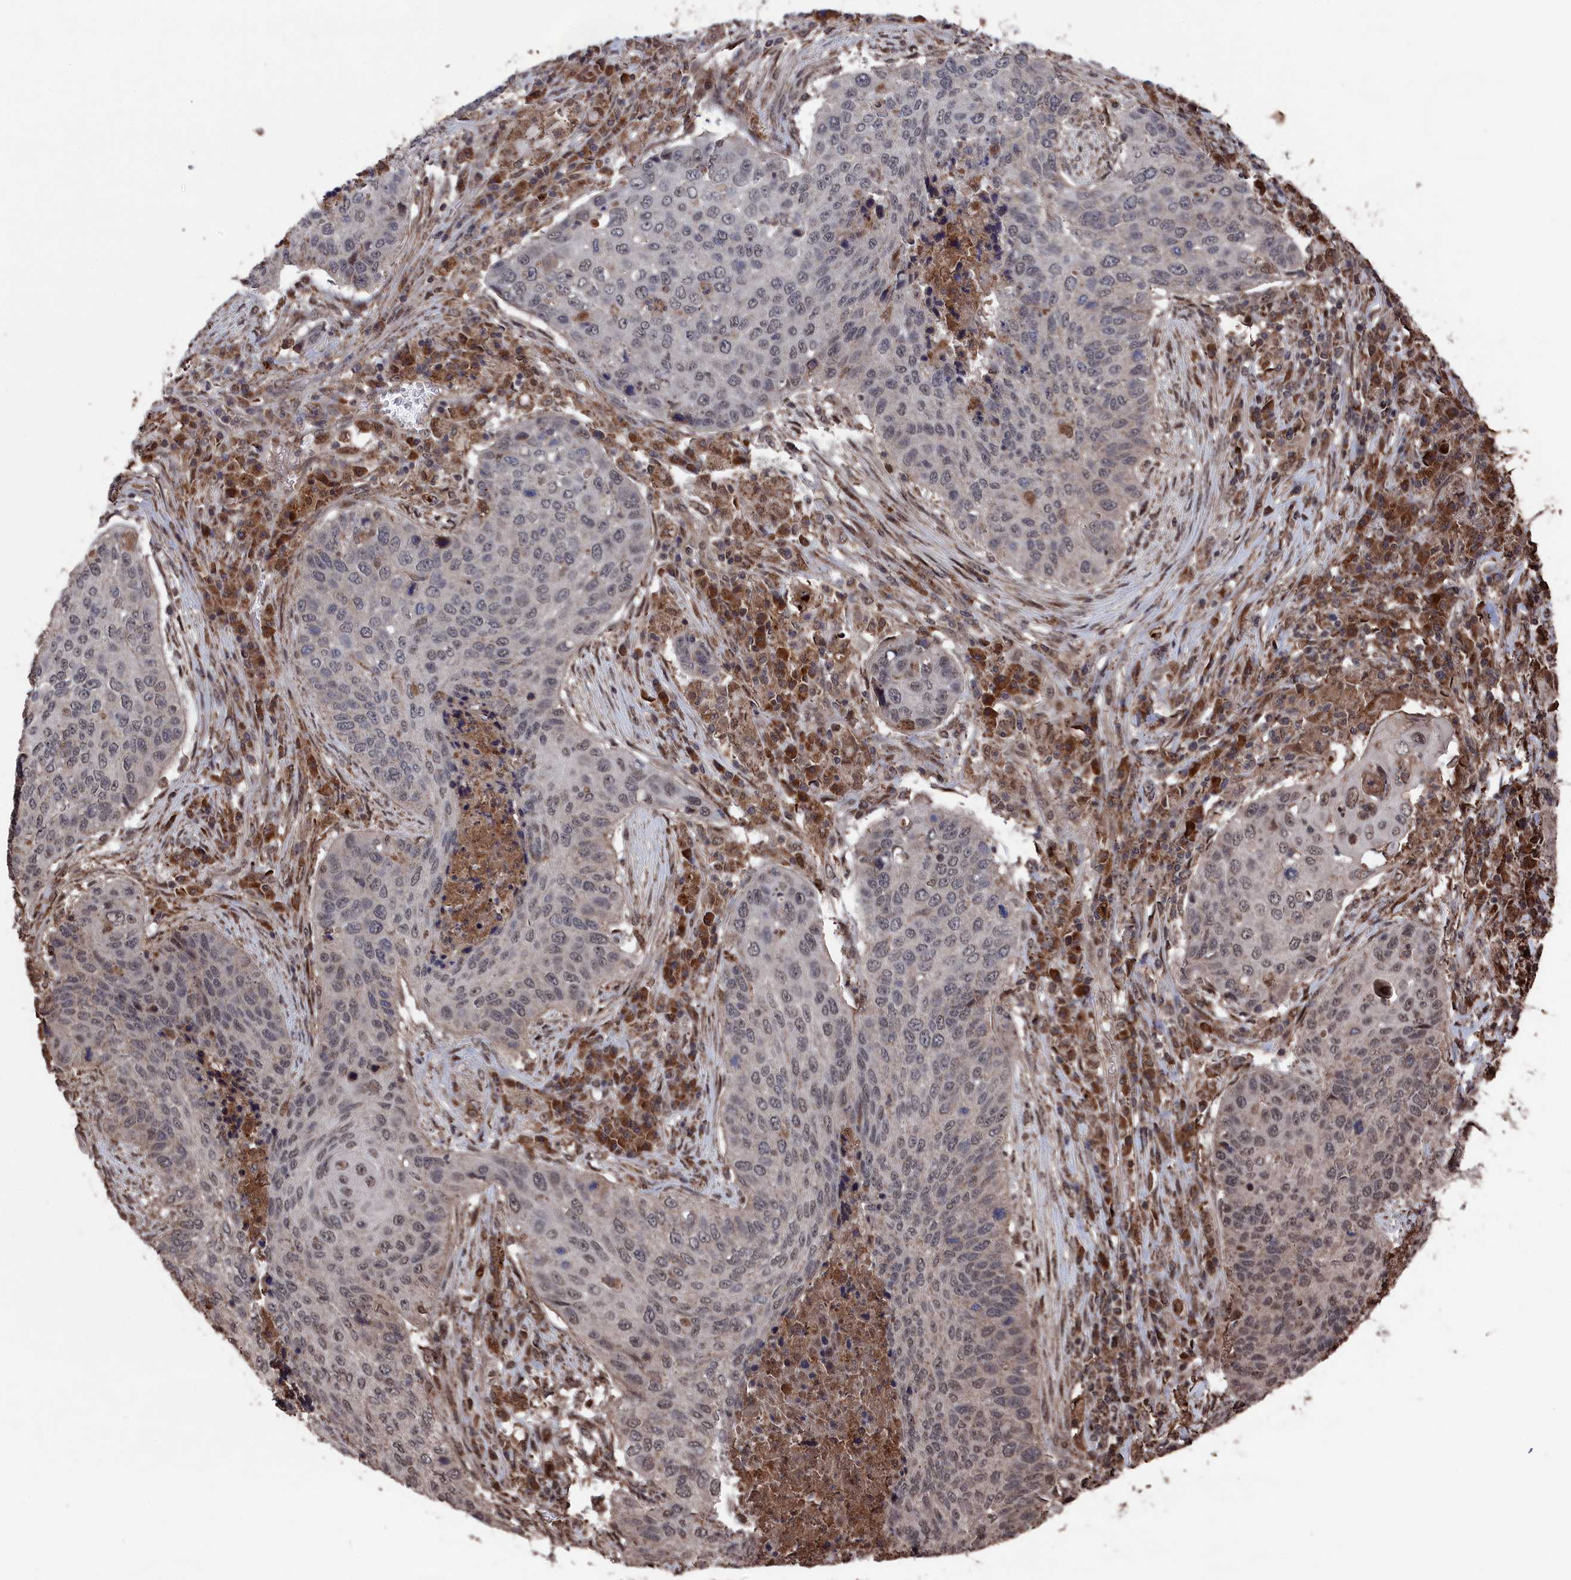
{"staining": {"intensity": "weak", "quantity": ">75%", "location": "nuclear"}, "tissue": "lung cancer", "cell_type": "Tumor cells", "image_type": "cancer", "snomed": [{"axis": "morphology", "description": "Squamous cell carcinoma, NOS"}, {"axis": "topography", "description": "Lung"}], "caption": "This photomicrograph exhibits immunohistochemistry staining of human lung squamous cell carcinoma, with low weak nuclear staining in approximately >75% of tumor cells.", "gene": "CEACAM21", "patient": {"sex": "female", "age": 63}}